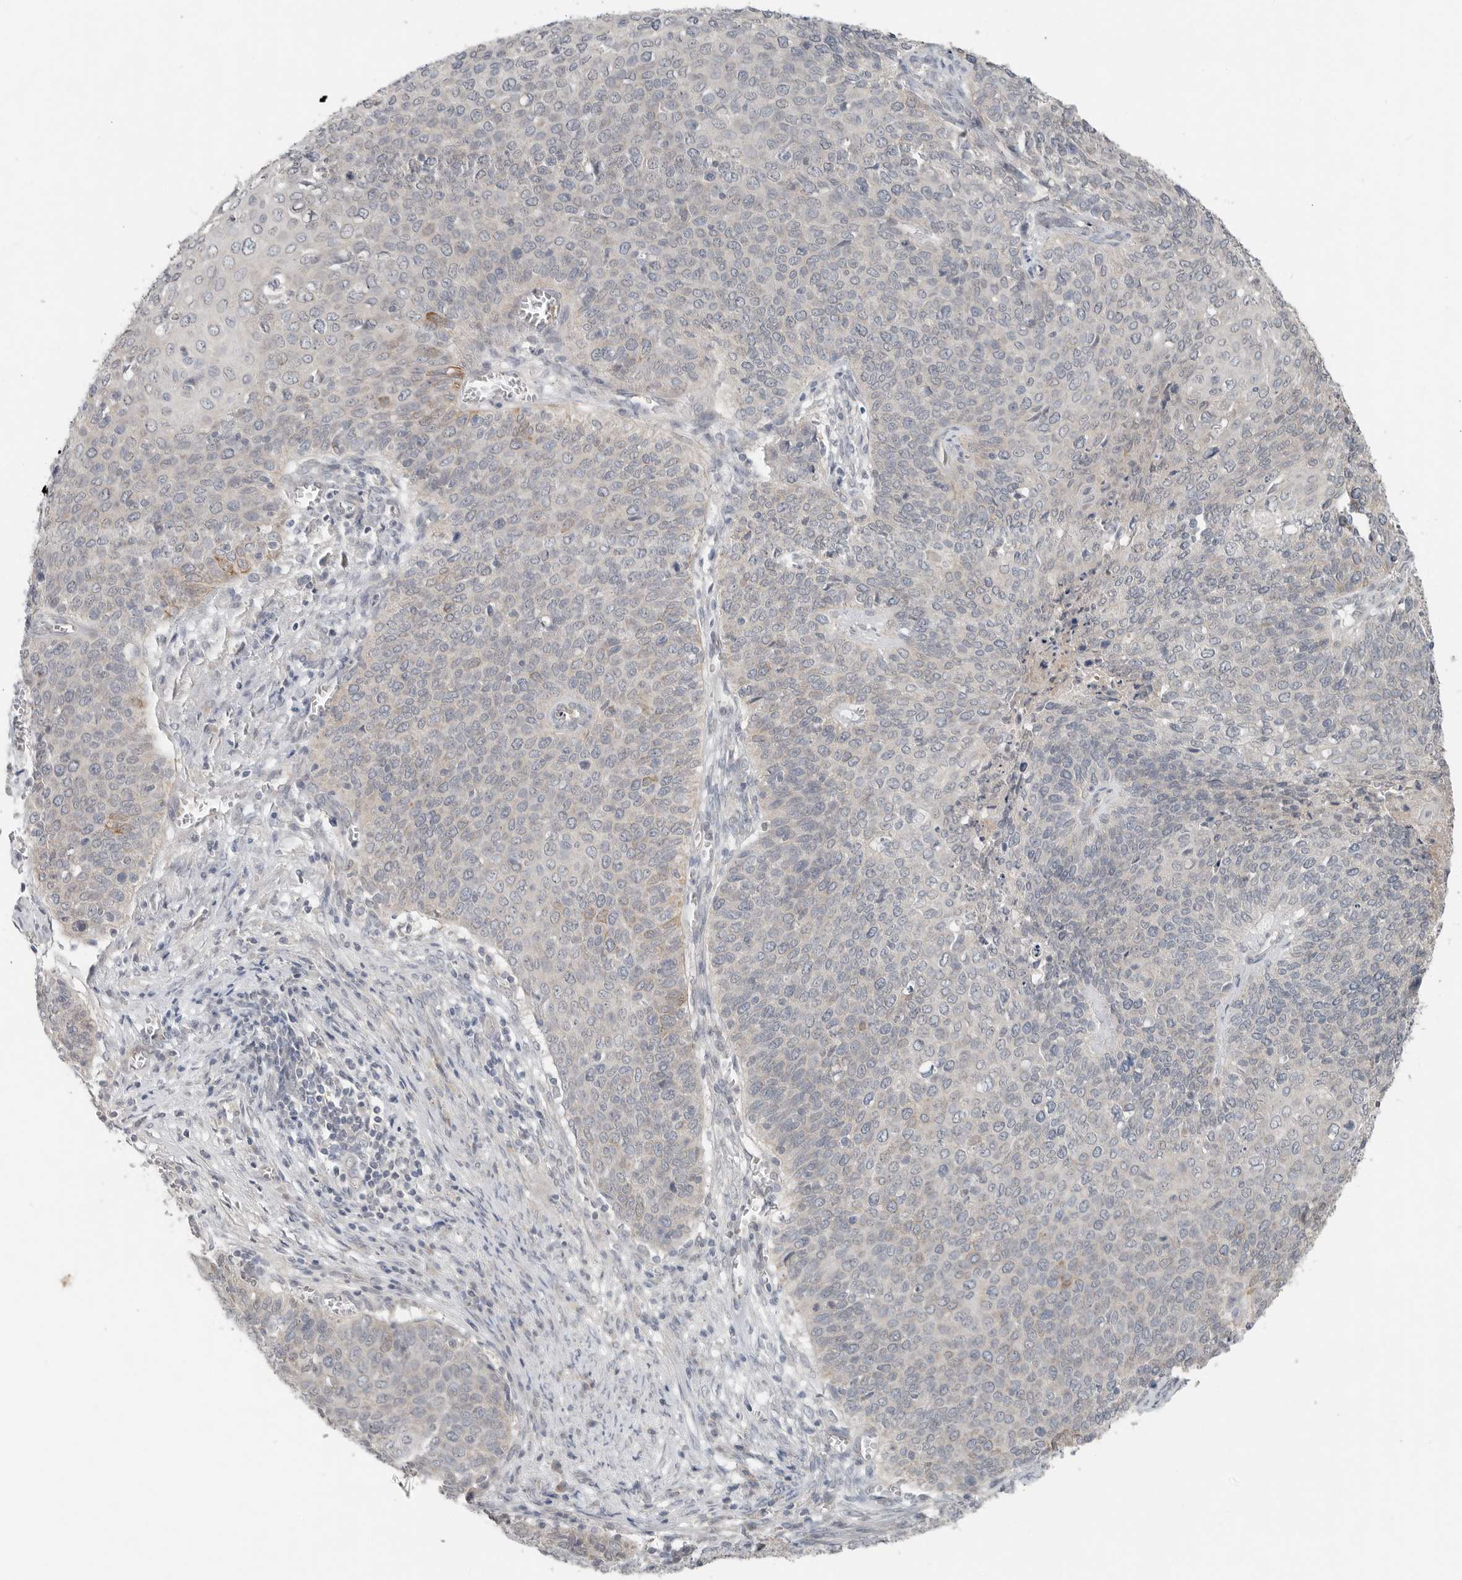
{"staining": {"intensity": "negative", "quantity": "none", "location": "none"}, "tissue": "cervical cancer", "cell_type": "Tumor cells", "image_type": "cancer", "snomed": [{"axis": "morphology", "description": "Squamous cell carcinoma, NOS"}, {"axis": "topography", "description": "Cervix"}], "caption": "Photomicrograph shows no protein expression in tumor cells of cervical squamous cell carcinoma tissue.", "gene": "FCRLB", "patient": {"sex": "female", "age": 39}}